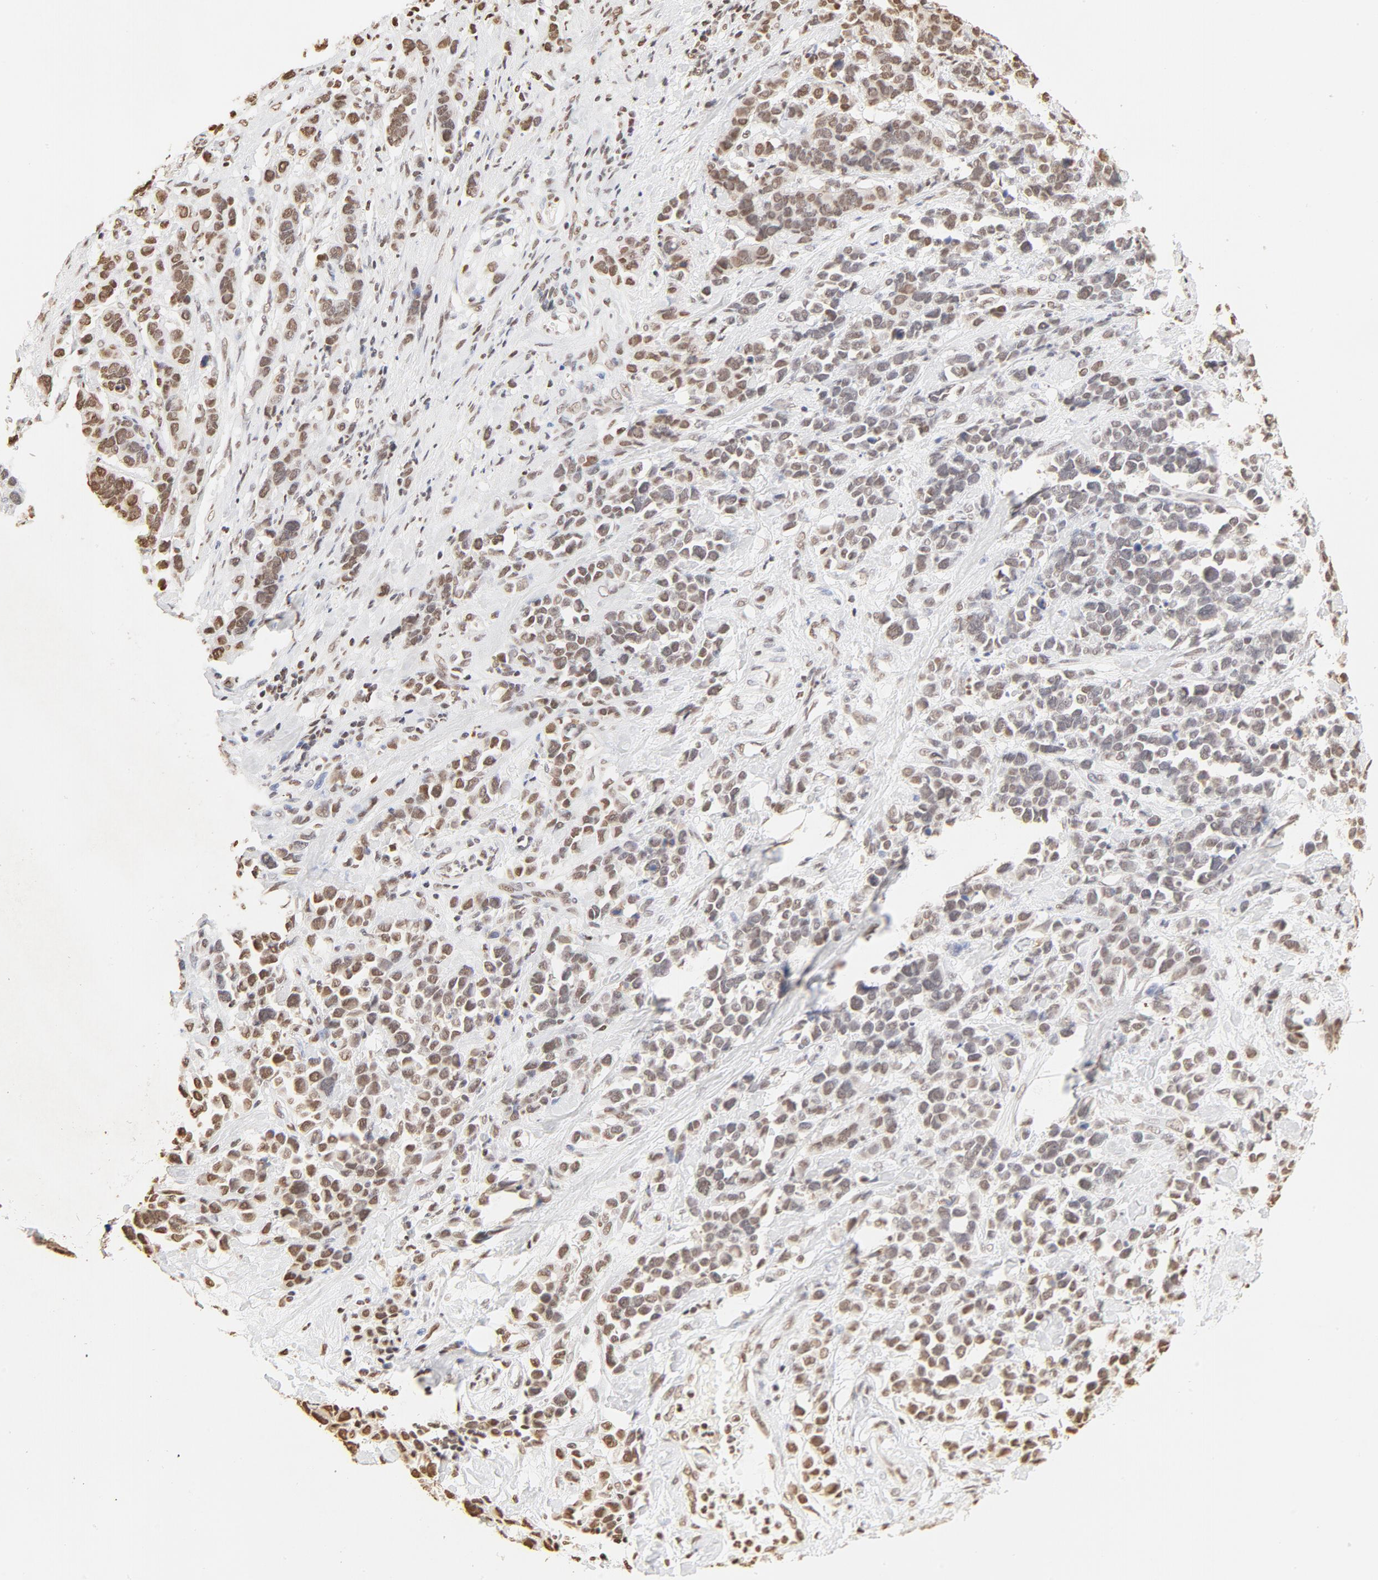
{"staining": {"intensity": "weak", "quantity": "25%-75%", "location": "nuclear"}, "tissue": "stomach cancer", "cell_type": "Tumor cells", "image_type": "cancer", "snomed": [{"axis": "morphology", "description": "Adenocarcinoma, NOS"}, {"axis": "topography", "description": "Stomach, upper"}], "caption": "Approximately 25%-75% of tumor cells in stomach cancer demonstrate weak nuclear protein positivity as visualized by brown immunohistochemical staining.", "gene": "ZNF540", "patient": {"sex": "male", "age": 71}}